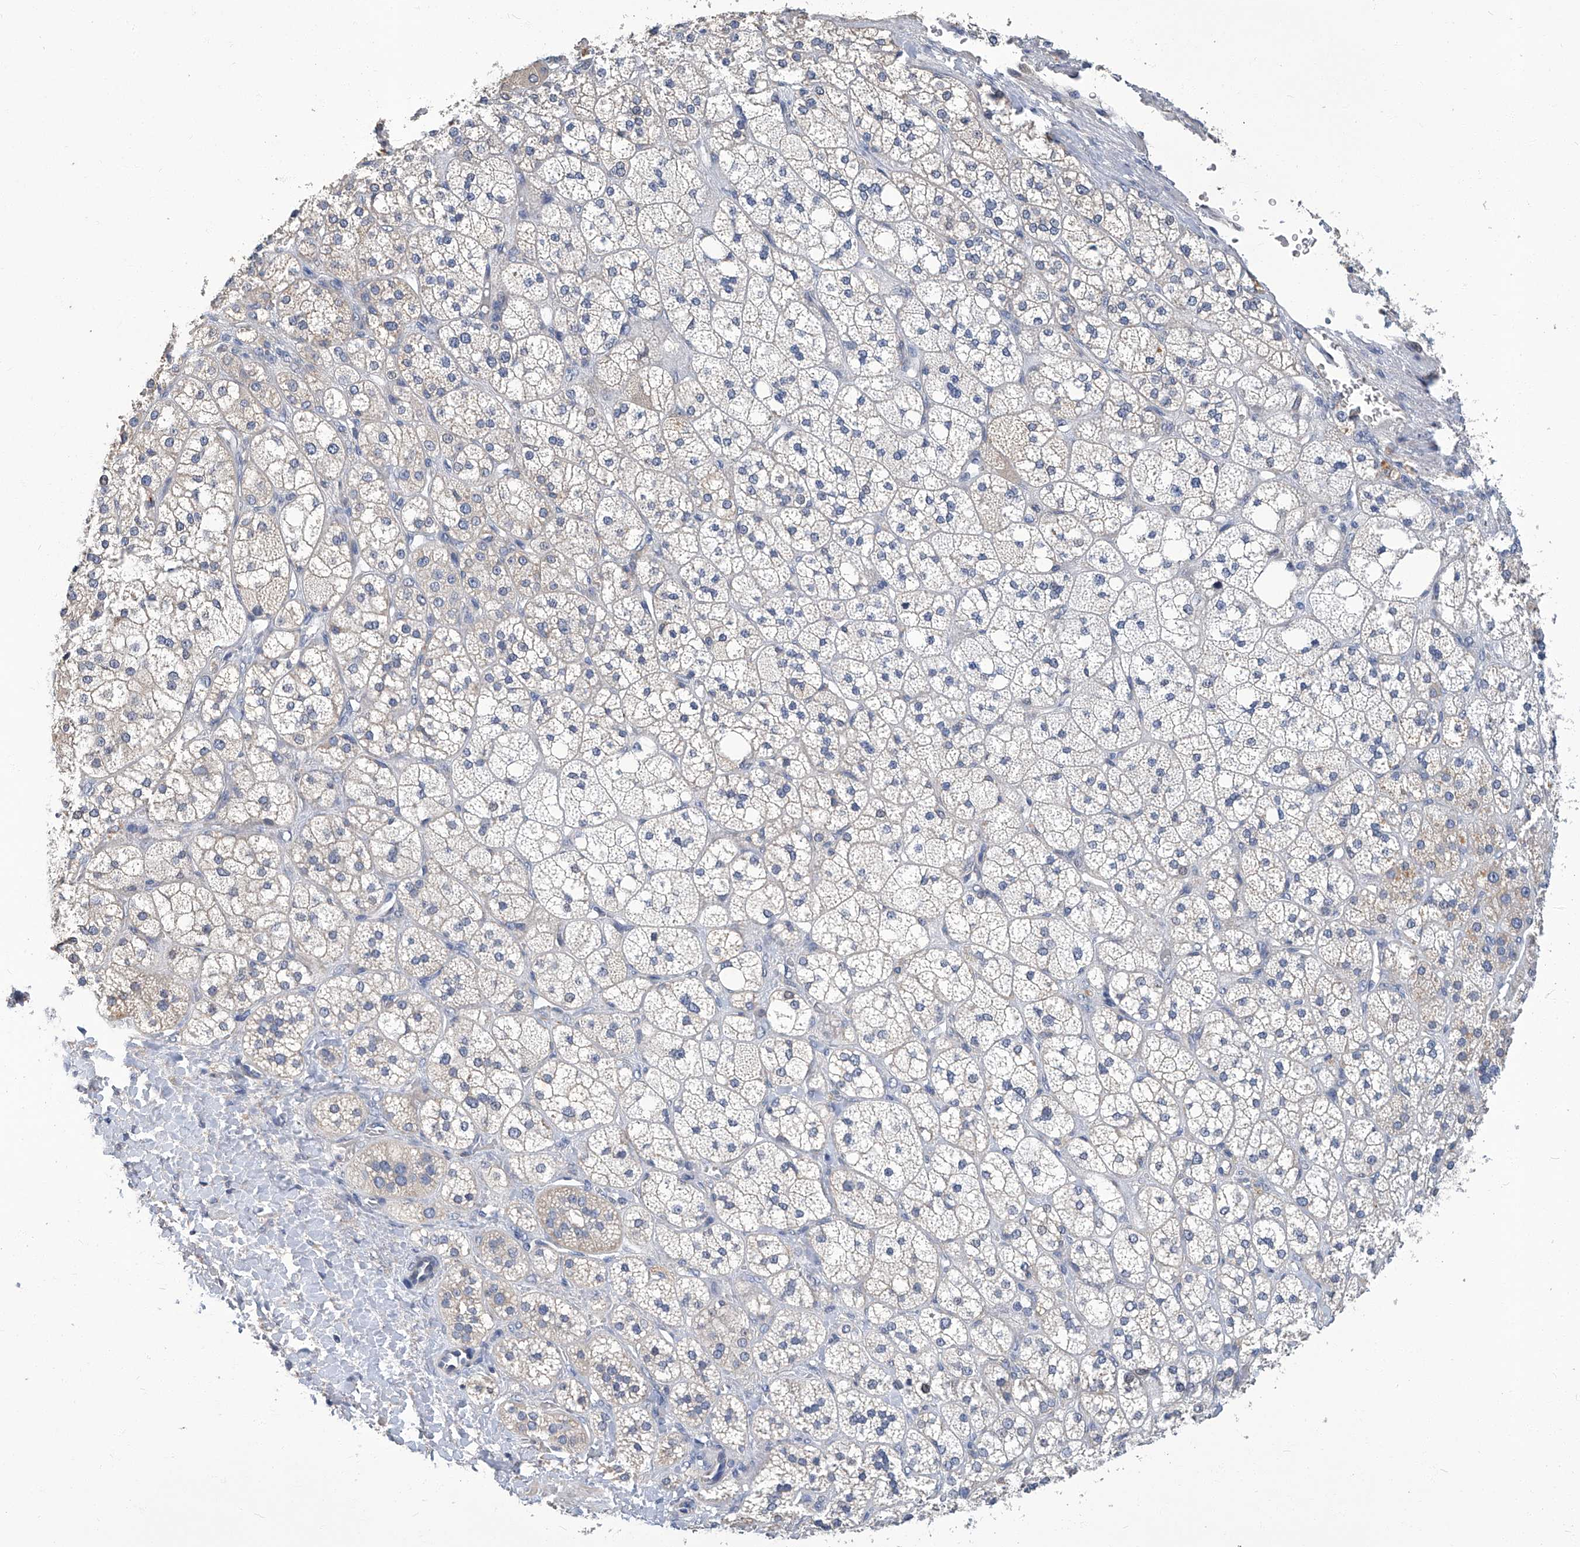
{"staining": {"intensity": "negative", "quantity": "none", "location": "none"}, "tissue": "adrenal gland", "cell_type": "Glandular cells", "image_type": "normal", "snomed": [{"axis": "morphology", "description": "Normal tissue, NOS"}, {"axis": "topography", "description": "Adrenal gland"}], "caption": "Glandular cells are negative for brown protein staining in normal adrenal gland.", "gene": "TGFBR1", "patient": {"sex": "male", "age": 61}}